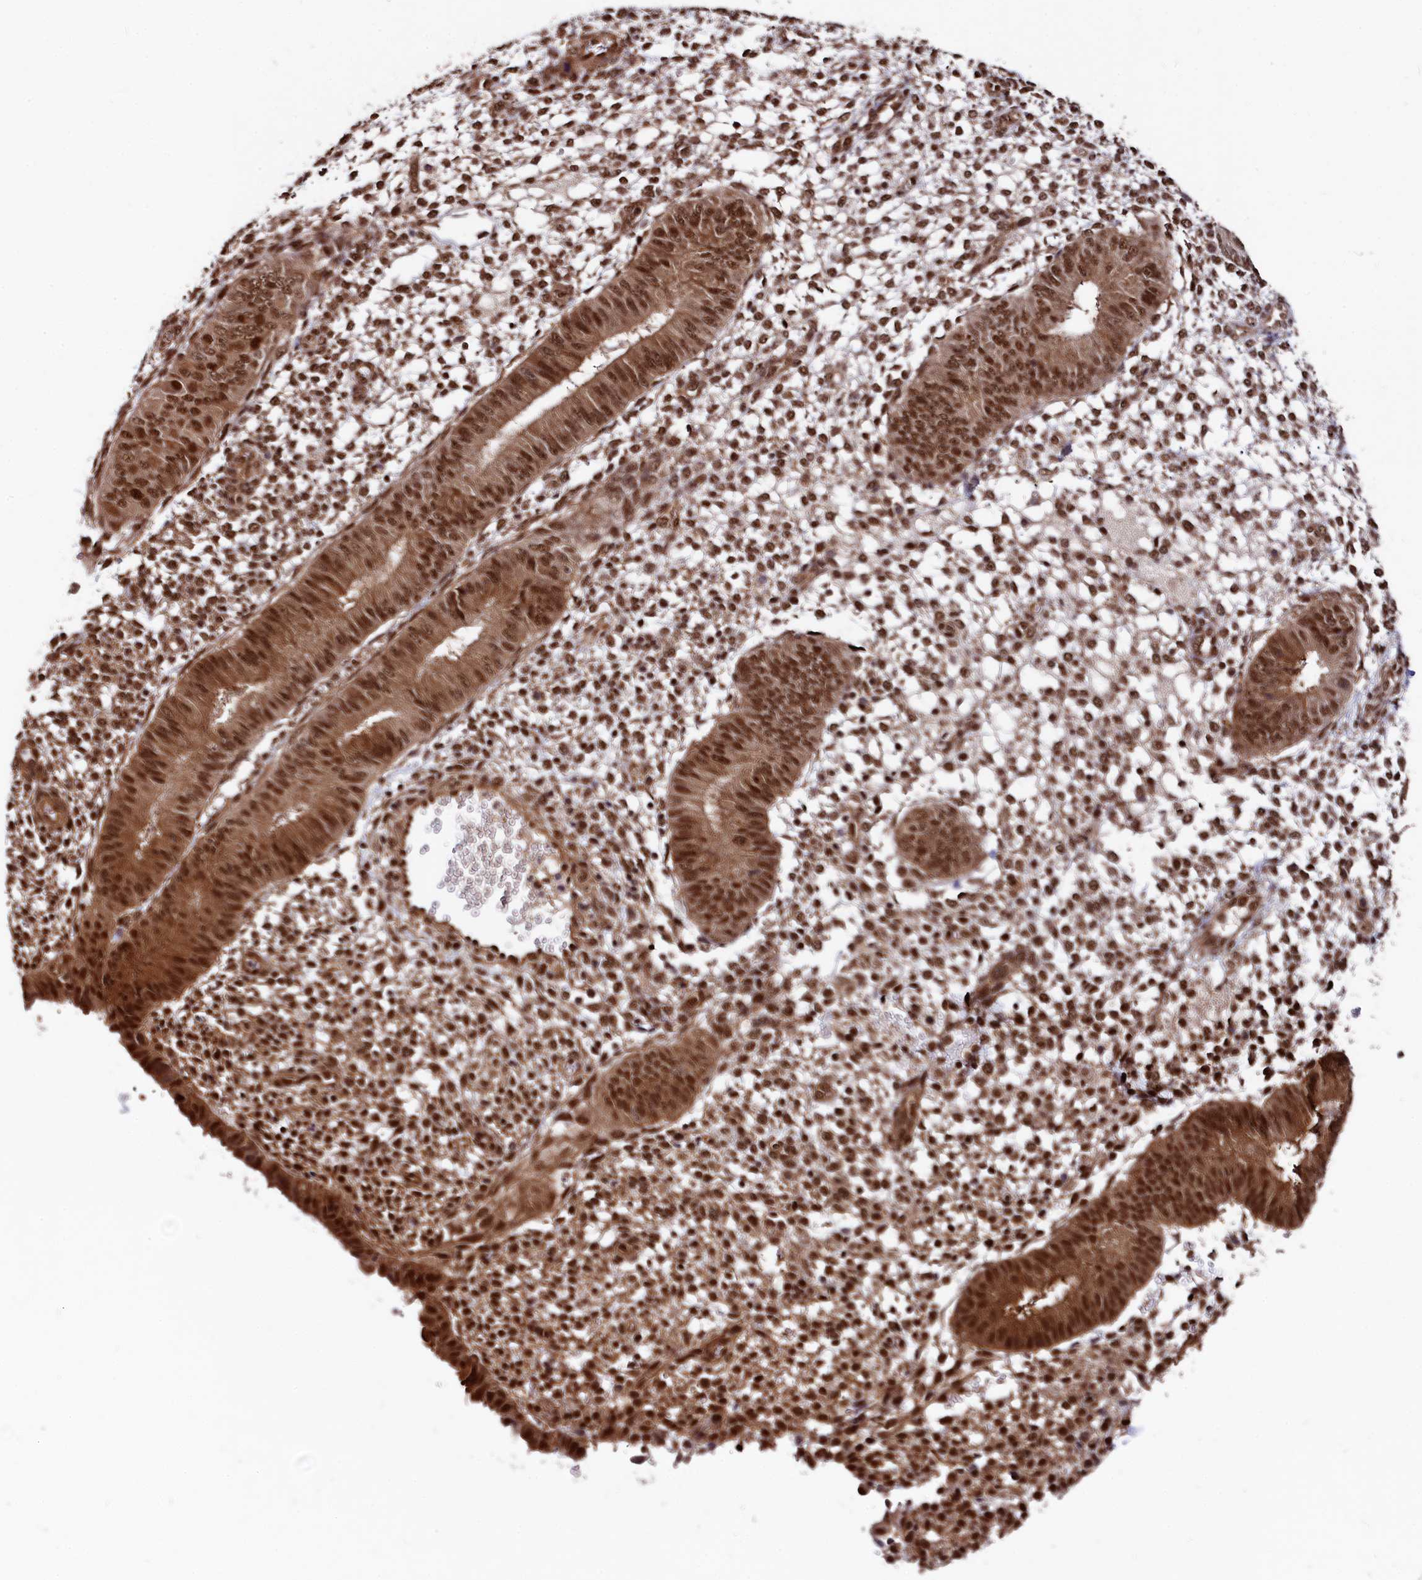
{"staining": {"intensity": "moderate", "quantity": ">75%", "location": "cytoplasmic/membranous,nuclear"}, "tissue": "endometrium", "cell_type": "Cells in endometrial stroma", "image_type": "normal", "snomed": [{"axis": "morphology", "description": "Normal tissue, NOS"}, {"axis": "topography", "description": "Endometrium"}], "caption": "Immunohistochemistry (DAB (3,3'-diaminobenzidine)) staining of unremarkable human endometrium displays moderate cytoplasmic/membranous,nuclear protein expression in approximately >75% of cells in endometrial stroma.", "gene": "ADRM1", "patient": {"sex": "female", "age": 49}}